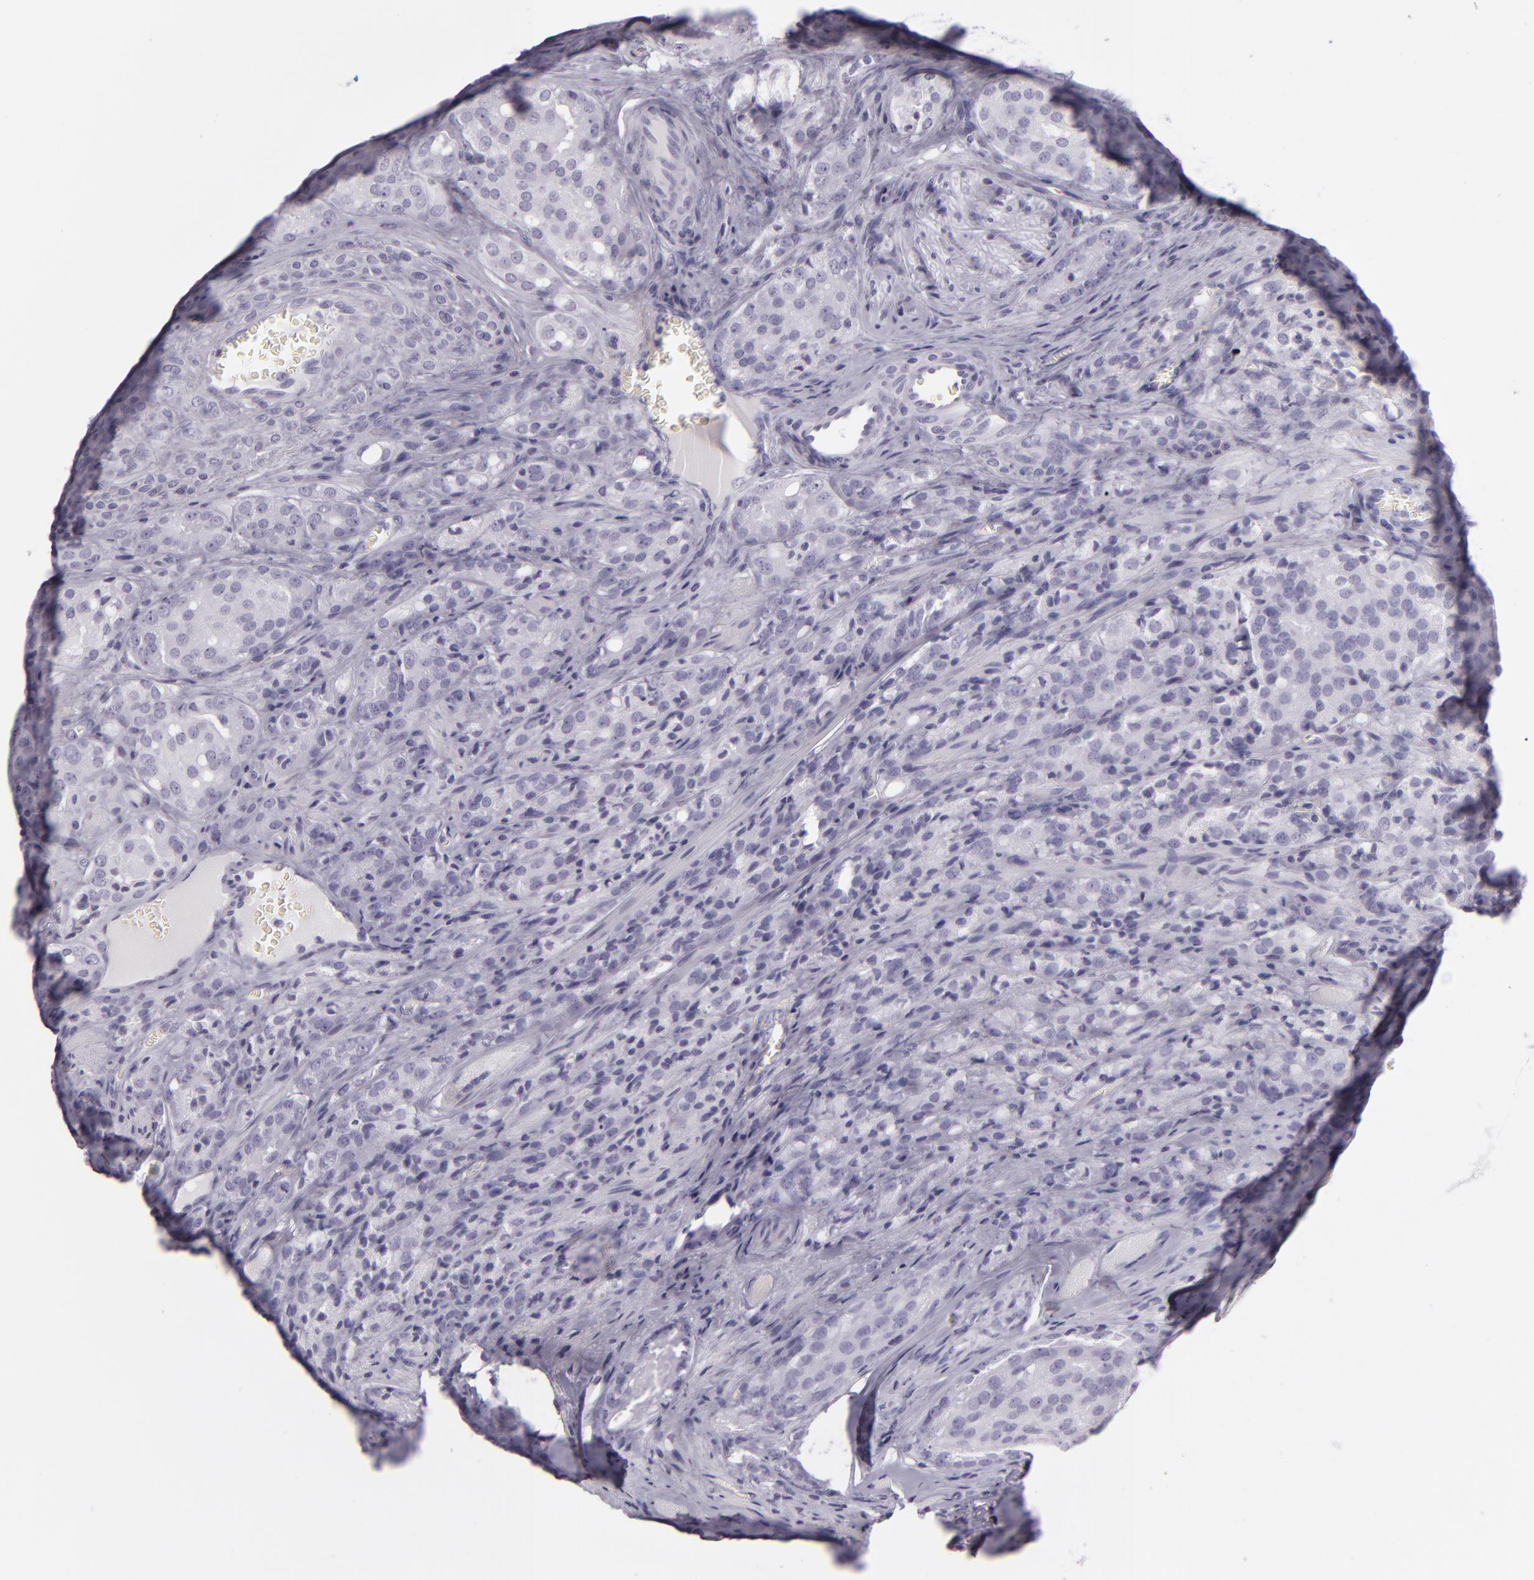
{"staining": {"intensity": "negative", "quantity": "none", "location": "none"}, "tissue": "prostate cancer", "cell_type": "Tumor cells", "image_type": "cancer", "snomed": [{"axis": "morphology", "description": "Adenocarcinoma, Medium grade"}, {"axis": "topography", "description": "Prostate"}], "caption": "Immunohistochemistry (IHC) of prostate cancer exhibits no expression in tumor cells.", "gene": "MCM3", "patient": {"sex": "male", "age": 60}}